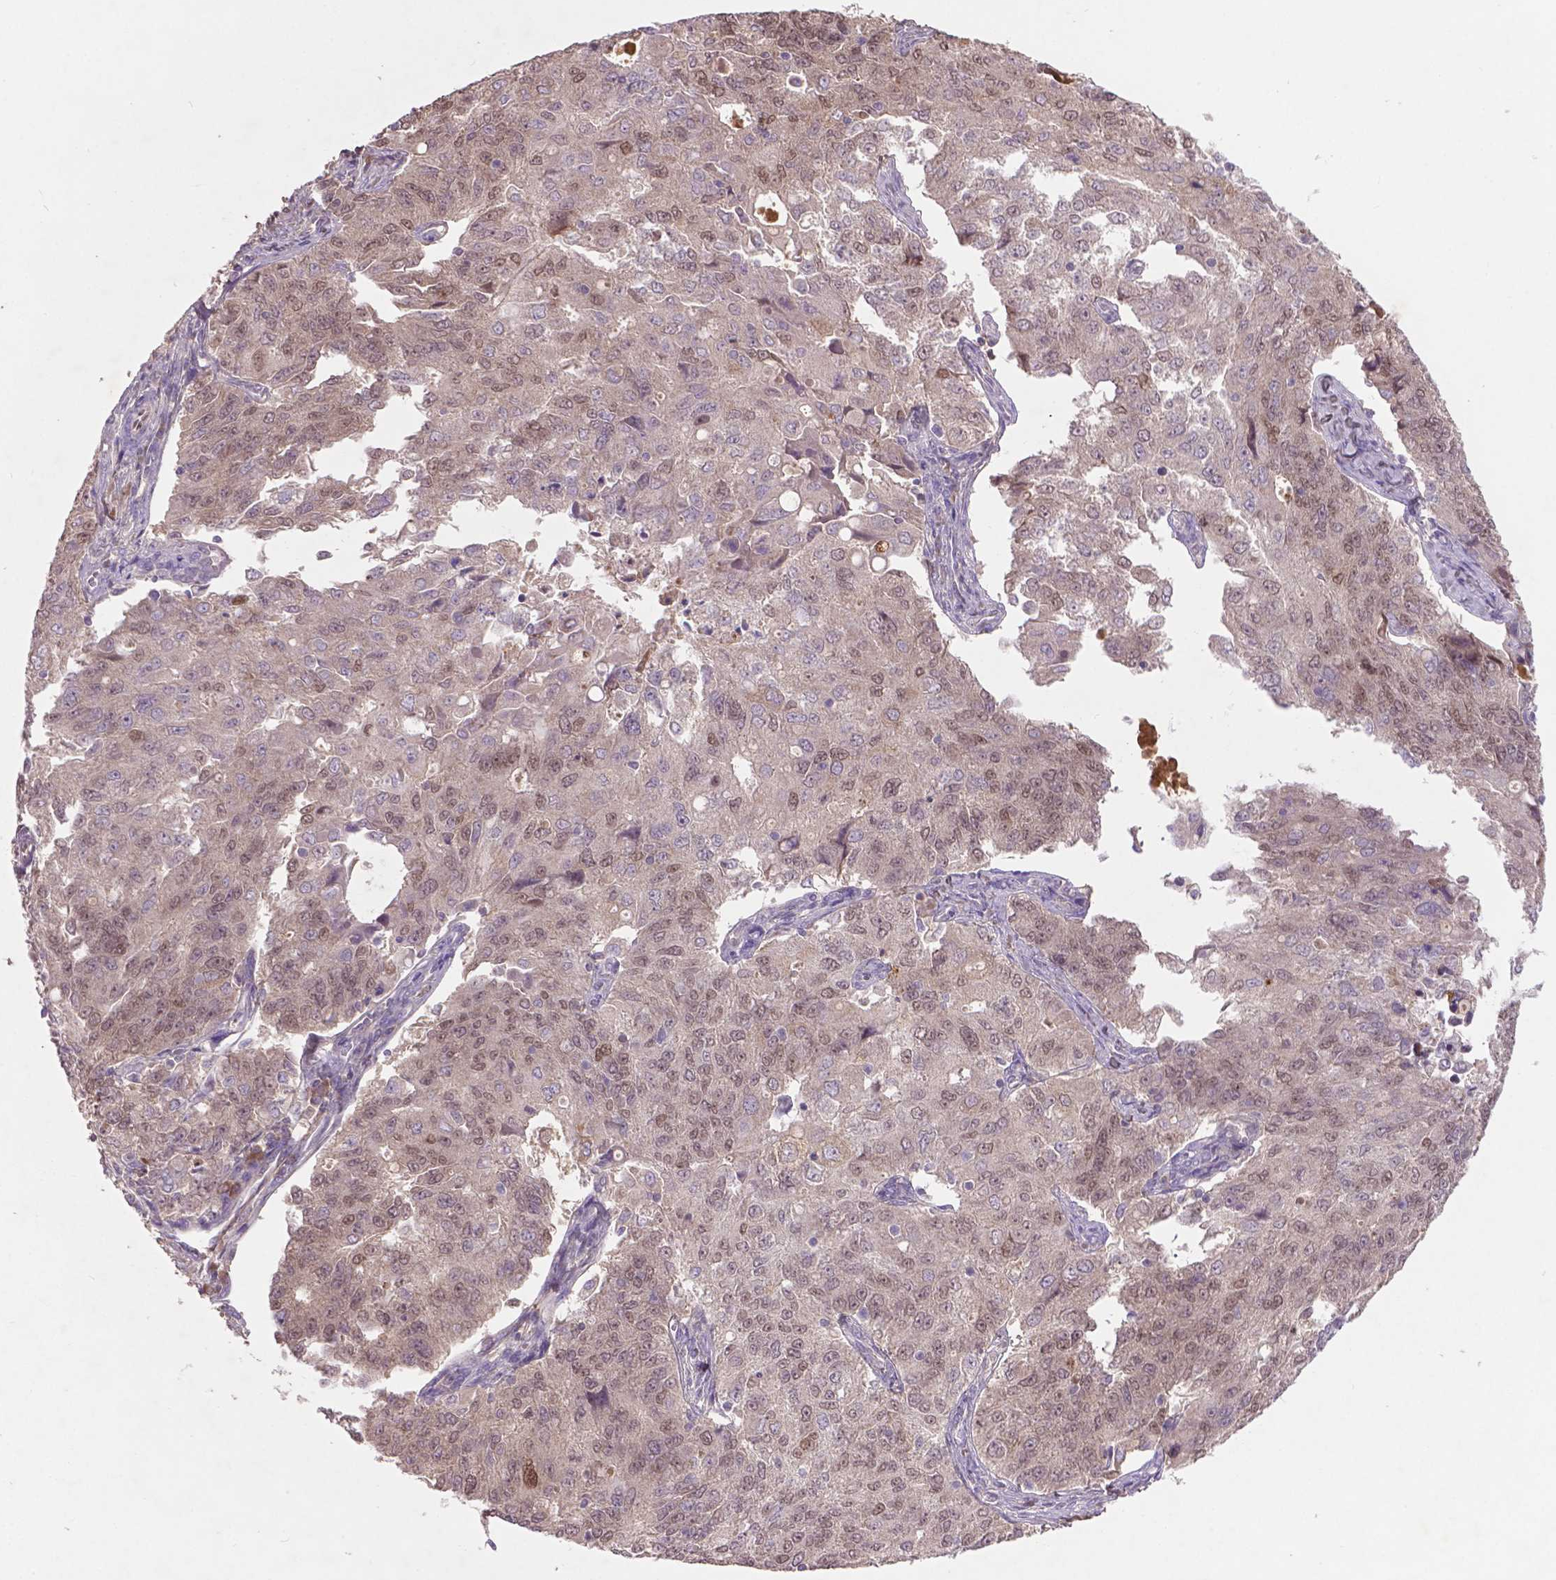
{"staining": {"intensity": "moderate", "quantity": "25%-75%", "location": "cytoplasmic/membranous,nuclear"}, "tissue": "endometrial cancer", "cell_type": "Tumor cells", "image_type": "cancer", "snomed": [{"axis": "morphology", "description": "Adenocarcinoma, NOS"}, {"axis": "topography", "description": "Endometrium"}], "caption": "DAB (3,3'-diaminobenzidine) immunohistochemical staining of human endometrial adenocarcinoma demonstrates moderate cytoplasmic/membranous and nuclear protein staining in approximately 25%-75% of tumor cells.", "gene": "SOX17", "patient": {"sex": "female", "age": 43}}